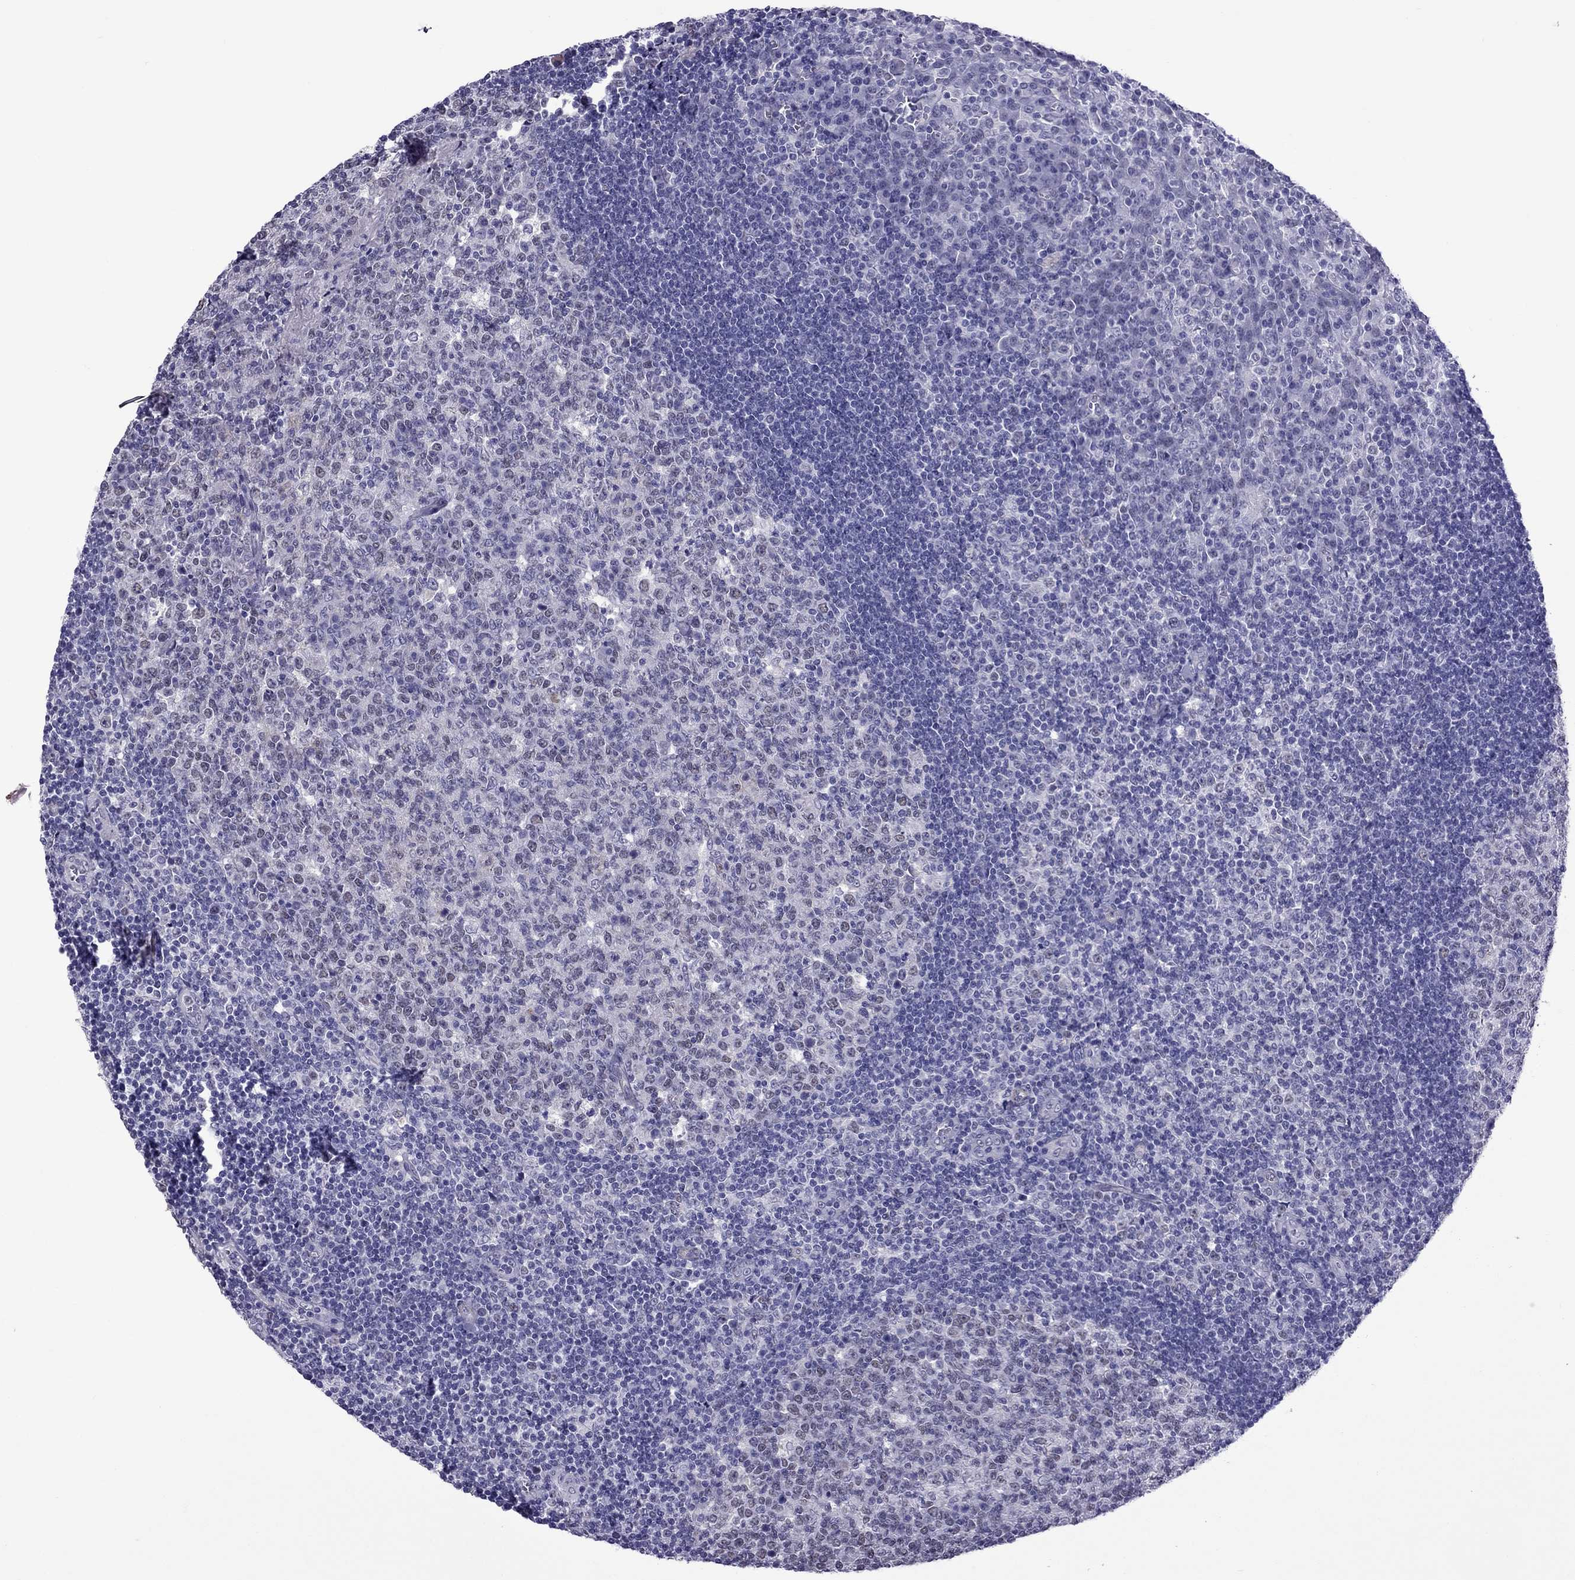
{"staining": {"intensity": "negative", "quantity": "none", "location": "none"}, "tissue": "tonsil", "cell_type": "Germinal center cells", "image_type": "normal", "snomed": [{"axis": "morphology", "description": "Normal tissue, NOS"}, {"axis": "topography", "description": "Tonsil"}], "caption": "This is an IHC photomicrograph of normal human tonsil. There is no expression in germinal center cells.", "gene": "CHRNA5", "patient": {"sex": "female", "age": 13}}